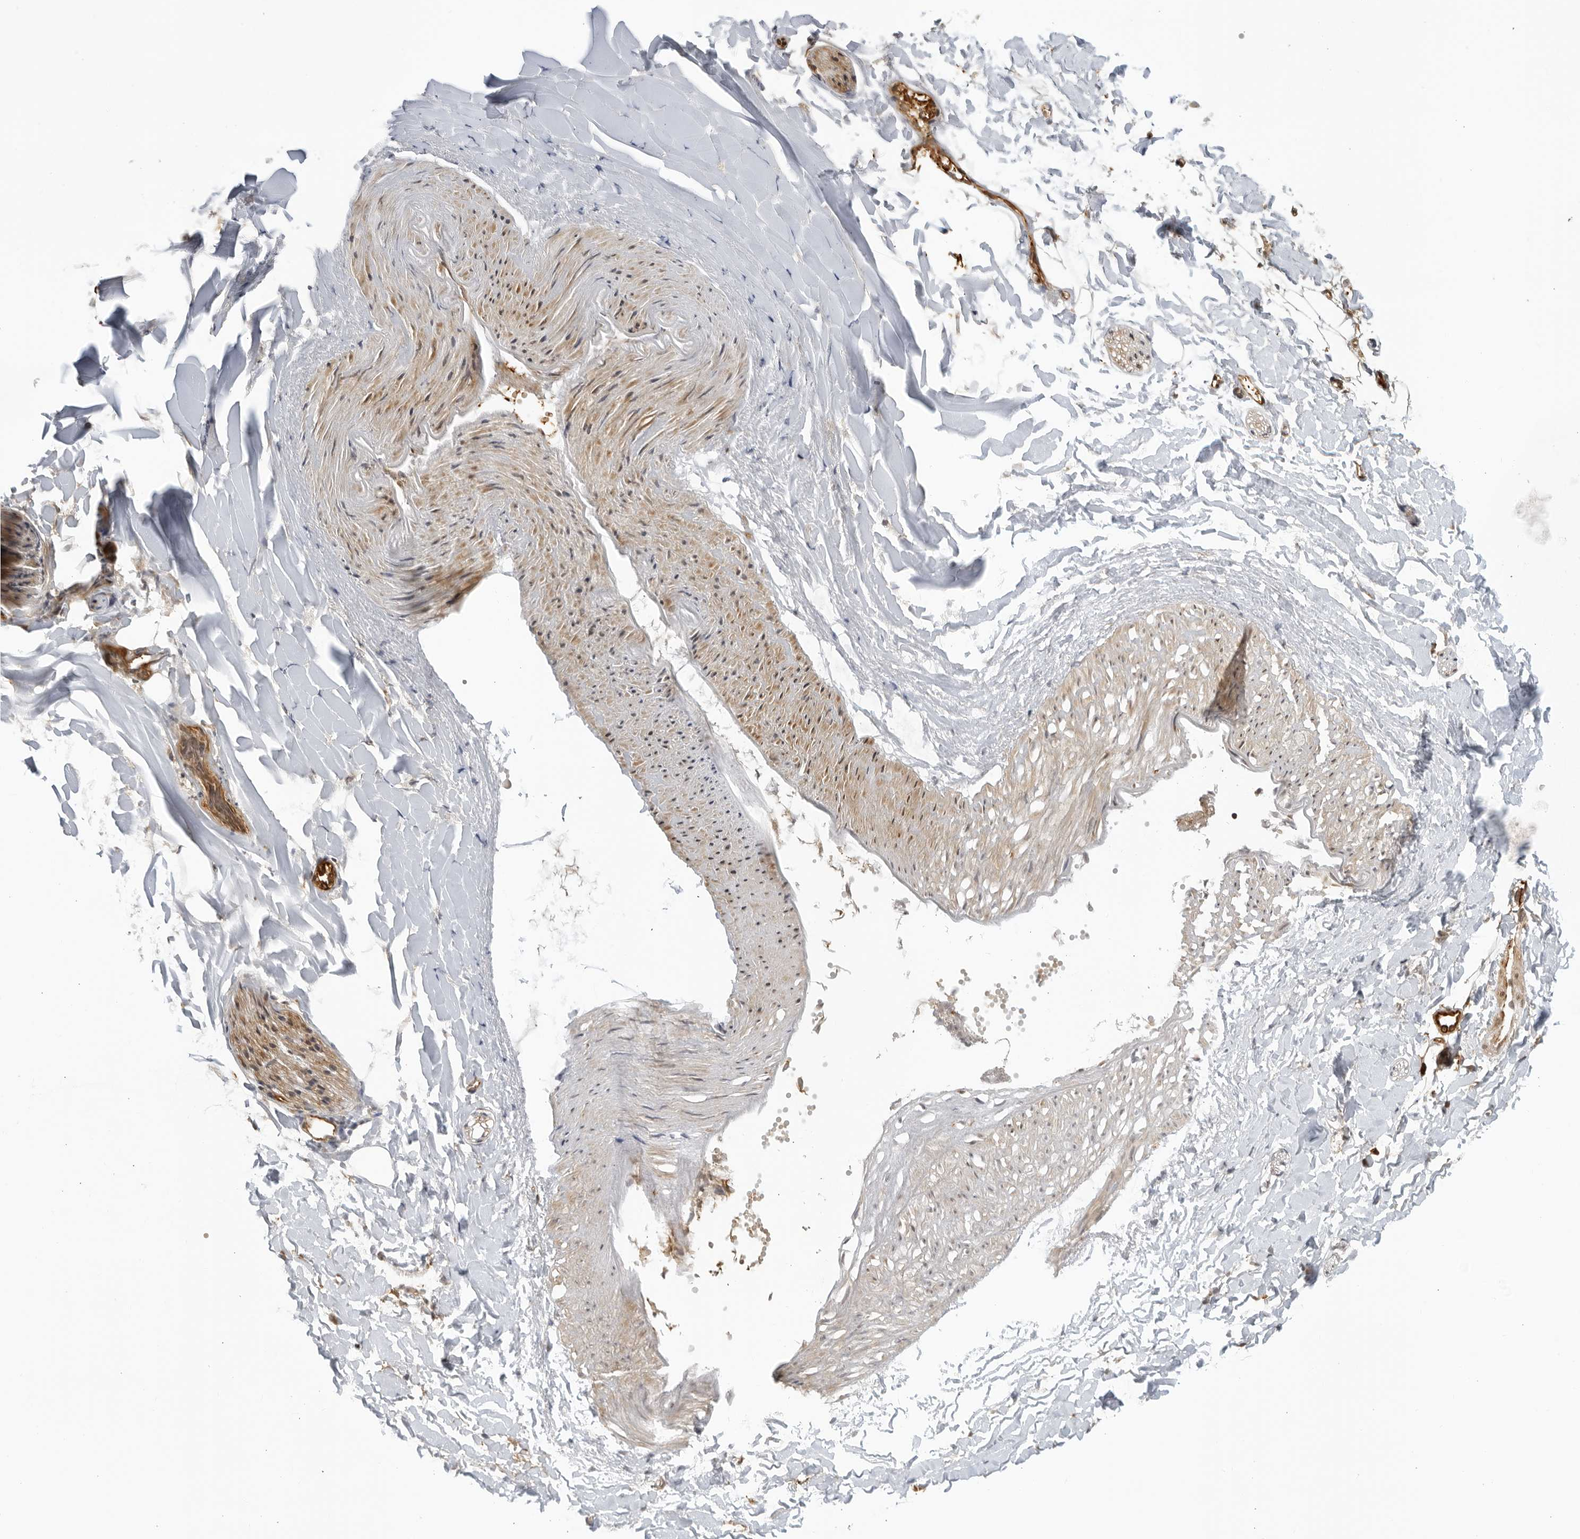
{"staining": {"intensity": "moderate", "quantity": ">75%", "location": "cytoplasmic/membranous"}, "tissue": "soft tissue", "cell_type": "Fibroblasts", "image_type": "normal", "snomed": [{"axis": "morphology", "description": "Normal tissue, NOS"}, {"axis": "morphology", "description": "Adenocarcinoma, NOS"}, {"axis": "topography", "description": "Smooth muscle"}, {"axis": "topography", "description": "Colon"}], "caption": "An image of soft tissue stained for a protein displays moderate cytoplasmic/membranous brown staining in fibroblasts. The staining is performed using DAB (3,3'-diaminobenzidine) brown chromogen to label protein expression. The nuclei are counter-stained blue using hematoxylin.", "gene": "TCF21", "patient": {"sex": "male", "age": 14}}